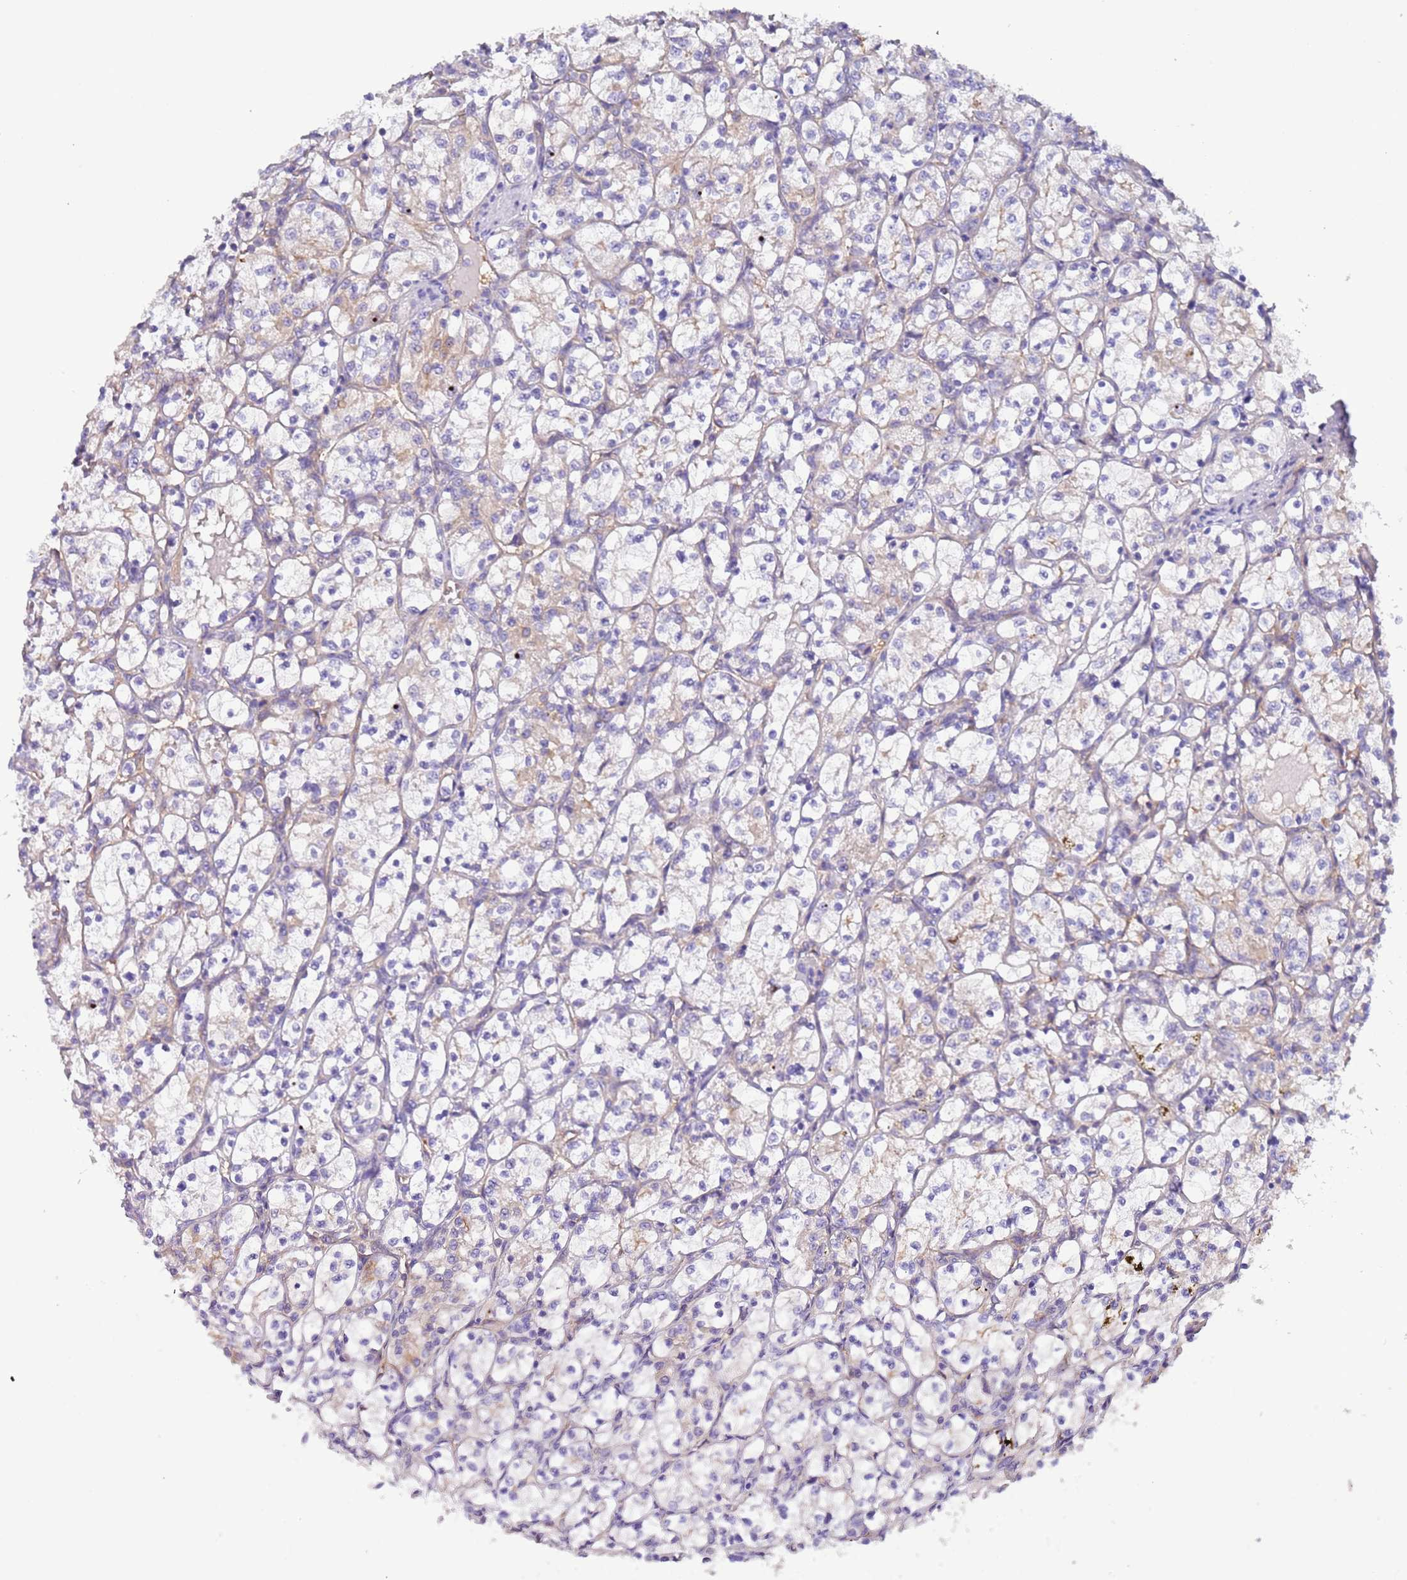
{"staining": {"intensity": "weak", "quantity": "<25%", "location": "cytoplasmic/membranous"}, "tissue": "renal cancer", "cell_type": "Tumor cells", "image_type": "cancer", "snomed": [{"axis": "morphology", "description": "Adenocarcinoma, NOS"}, {"axis": "topography", "description": "Kidney"}], "caption": "Tumor cells are negative for protein expression in human renal cancer (adenocarcinoma).", "gene": "LAMB4", "patient": {"sex": "female", "age": 69}}